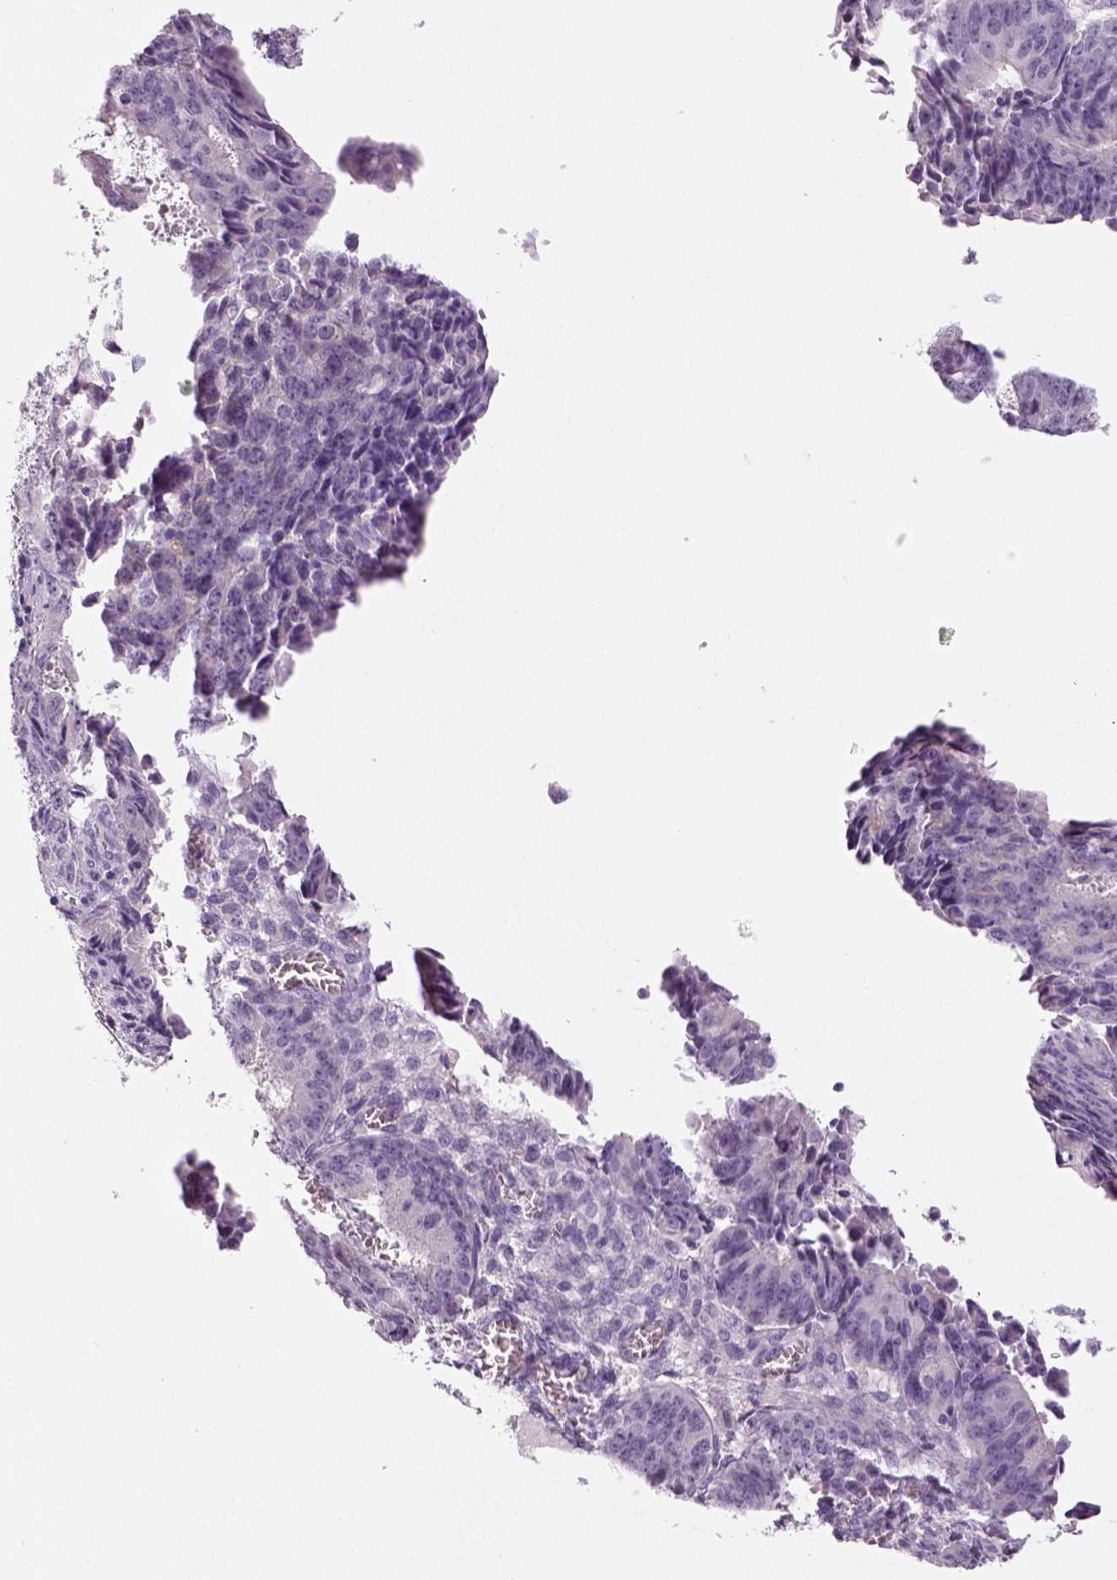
{"staining": {"intensity": "negative", "quantity": "none", "location": "none"}, "tissue": "ovarian cancer", "cell_type": "Tumor cells", "image_type": "cancer", "snomed": [{"axis": "morphology", "description": "Carcinoma, endometroid"}, {"axis": "topography", "description": "Ovary"}], "caption": "Tumor cells are negative for brown protein staining in ovarian endometroid carcinoma. Nuclei are stained in blue.", "gene": "TSPAN7", "patient": {"sex": "female", "age": 42}}